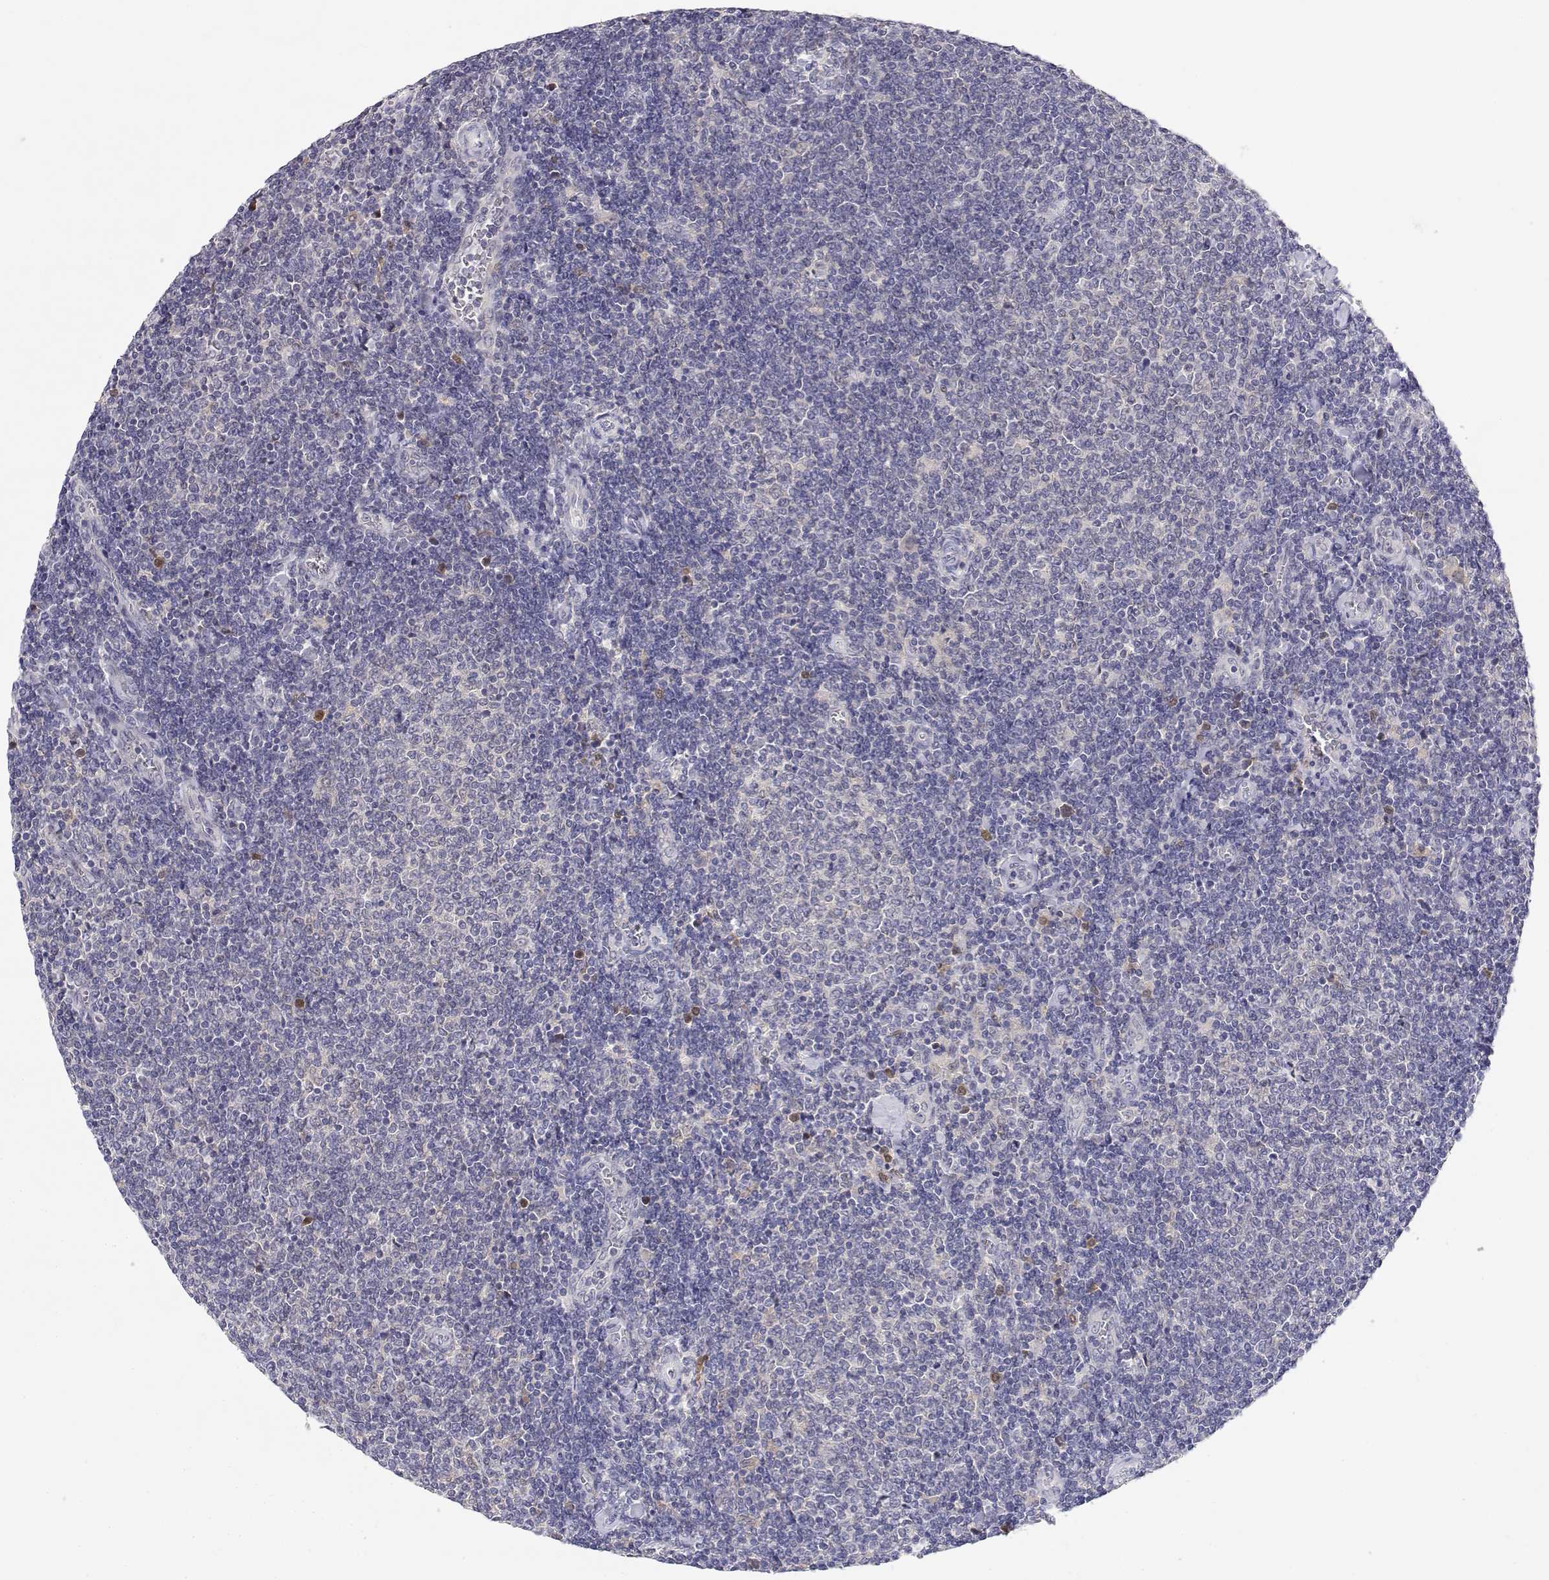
{"staining": {"intensity": "negative", "quantity": "none", "location": "none"}, "tissue": "lymphoma", "cell_type": "Tumor cells", "image_type": "cancer", "snomed": [{"axis": "morphology", "description": "Malignant lymphoma, non-Hodgkin's type, Low grade"}, {"axis": "topography", "description": "Lymph node"}], "caption": "This is a image of immunohistochemistry staining of lymphoma, which shows no positivity in tumor cells.", "gene": "ADA", "patient": {"sex": "male", "age": 52}}